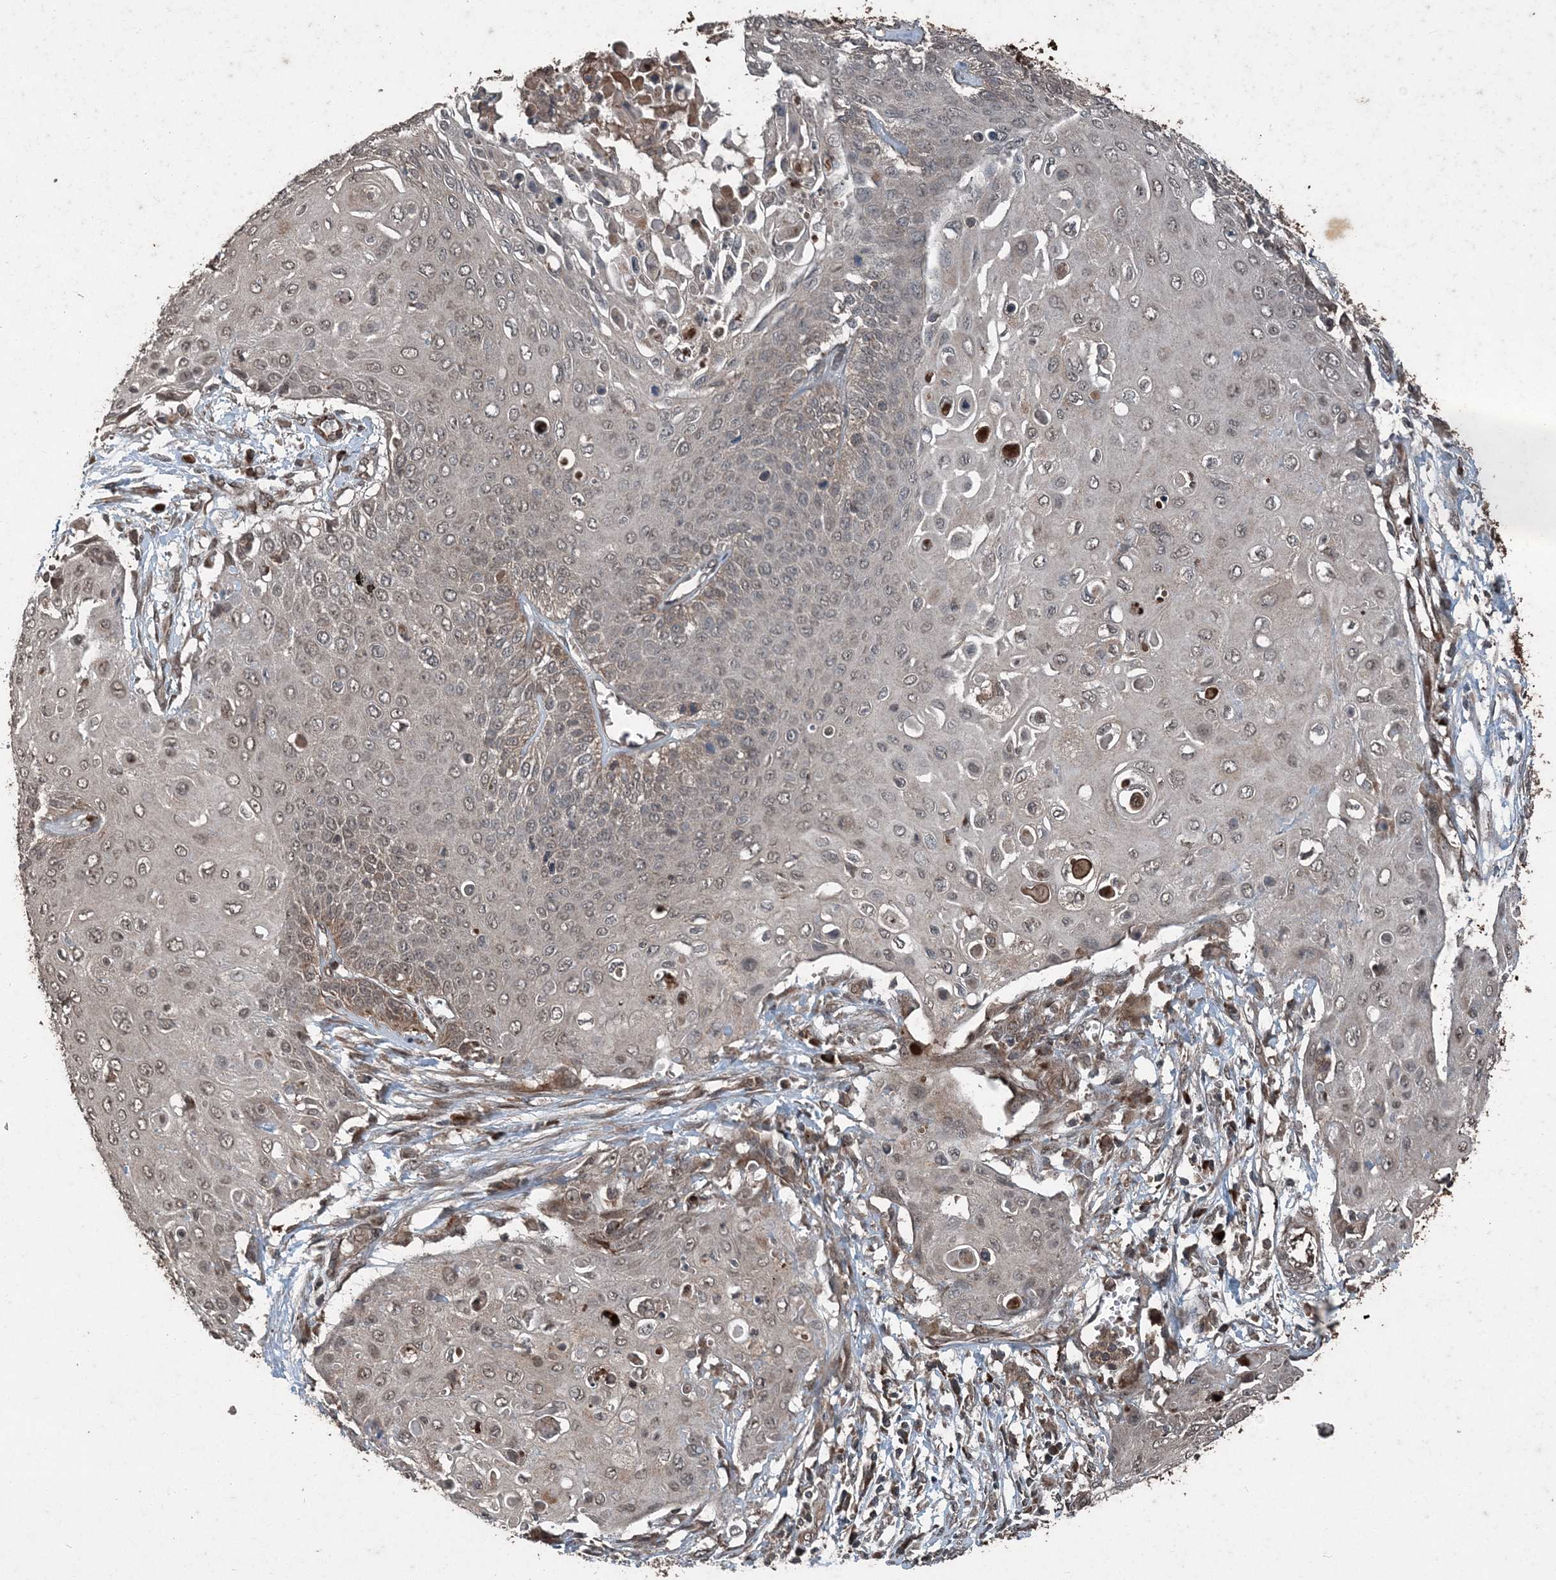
{"staining": {"intensity": "weak", "quantity": "<25%", "location": "cytoplasmic/membranous"}, "tissue": "cervical cancer", "cell_type": "Tumor cells", "image_type": "cancer", "snomed": [{"axis": "morphology", "description": "Squamous cell carcinoma, NOS"}, {"axis": "topography", "description": "Cervix"}], "caption": "A high-resolution histopathology image shows immunohistochemistry (IHC) staining of cervical cancer (squamous cell carcinoma), which shows no significant positivity in tumor cells.", "gene": "CFL1", "patient": {"sex": "female", "age": 39}}